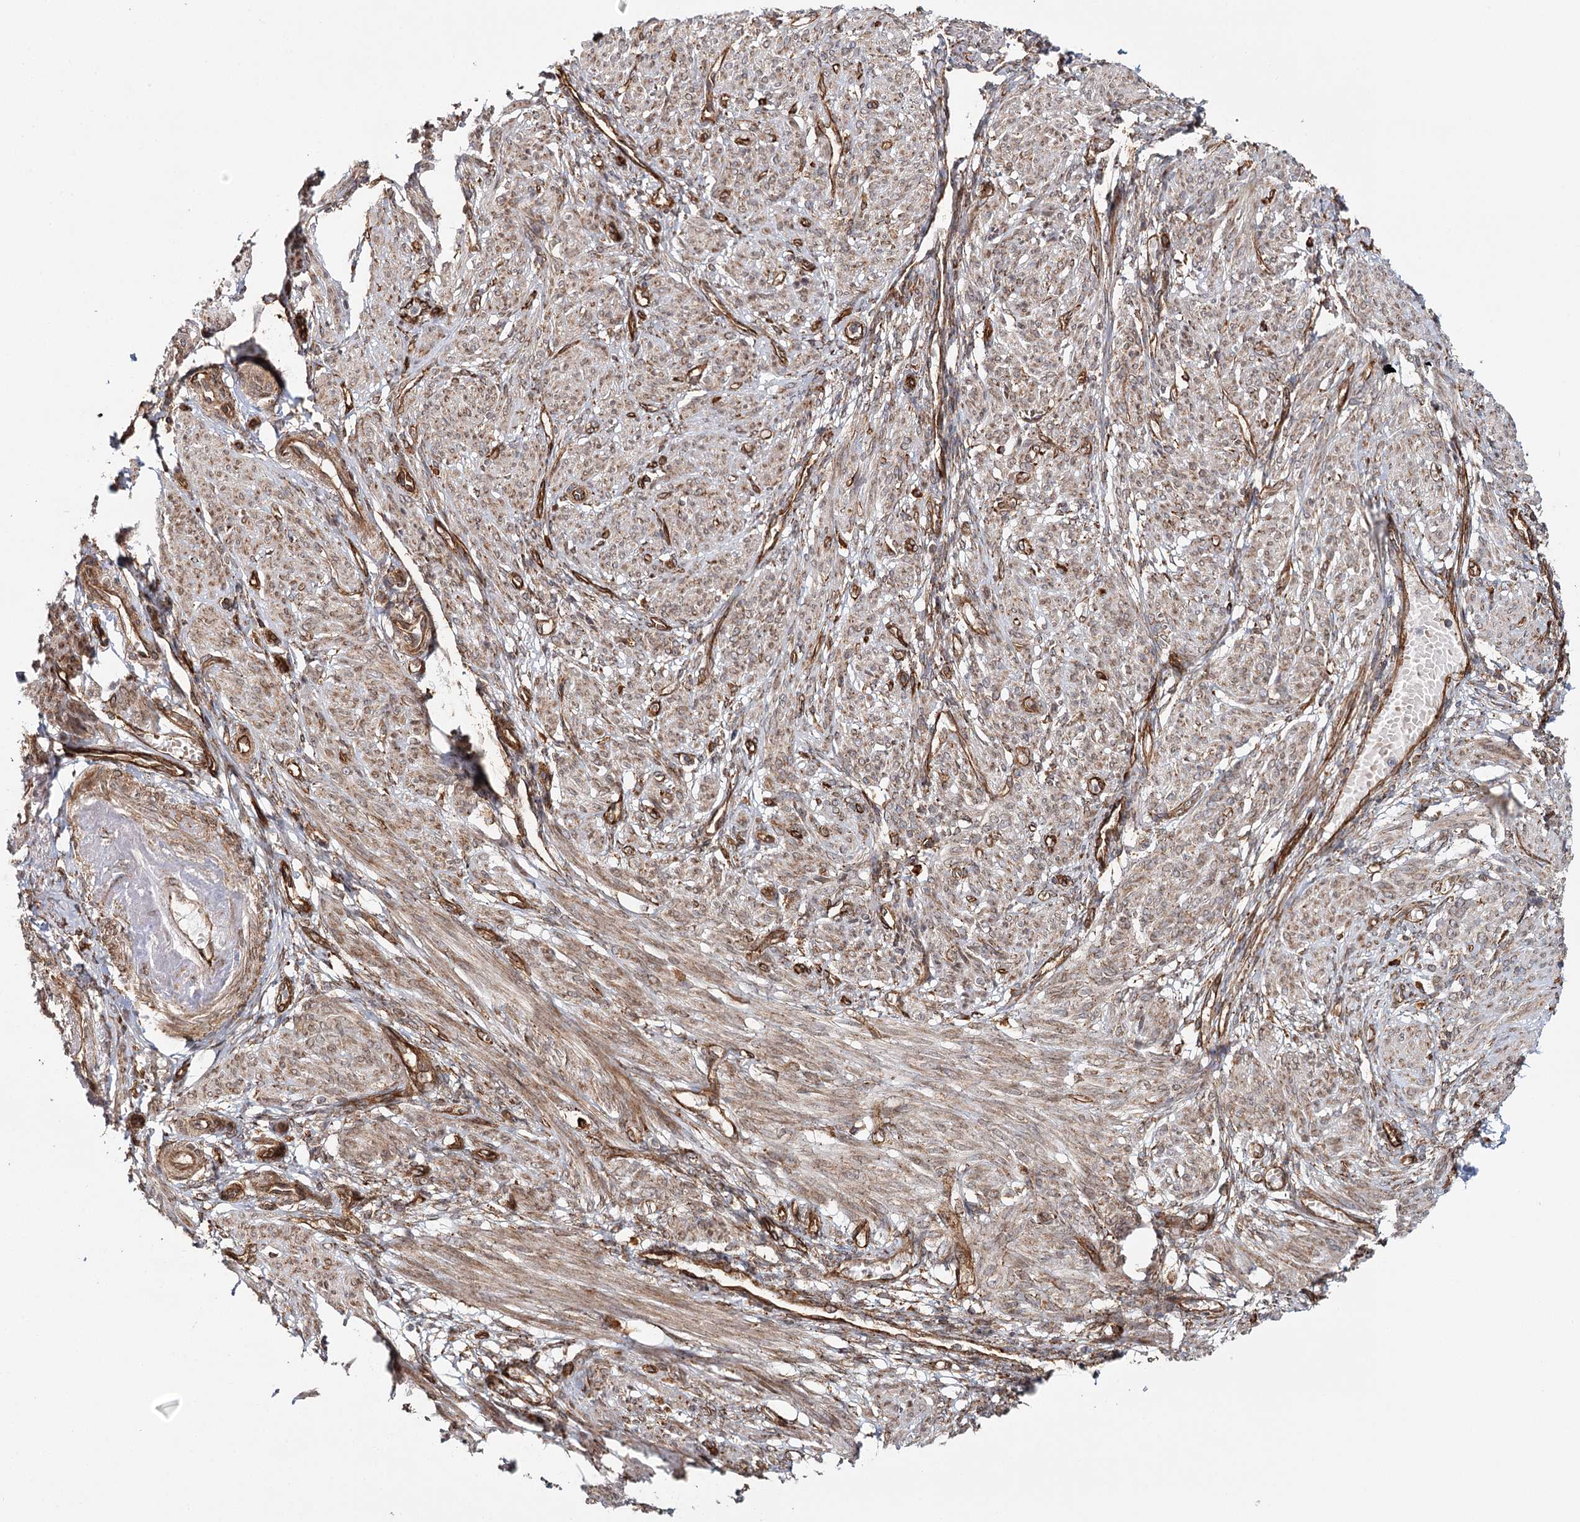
{"staining": {"intensity": "strong", "quantity": "25%-75%", "location": "cytoplasmic/membranous"}, "tissue": "smooth muscle", "cell_type": "Smooth muscle cells", "image_type": "normal", "snomed": [{"axis": "morphology", "description": "Normal tissue, NOS"}, {"axis": "topography", "description": "Smooth muscle"}], "caption": "This micrograph exhibits normal smooth muscle stained with IHC to label a protein in brown. The cytoplasmic/membranous of smooth muscle cells show strong positivity for the protein. Nuclei are counter-stained blue.", "gene": "MKNK1", "patient": {"sex": "female", "age": 39}}